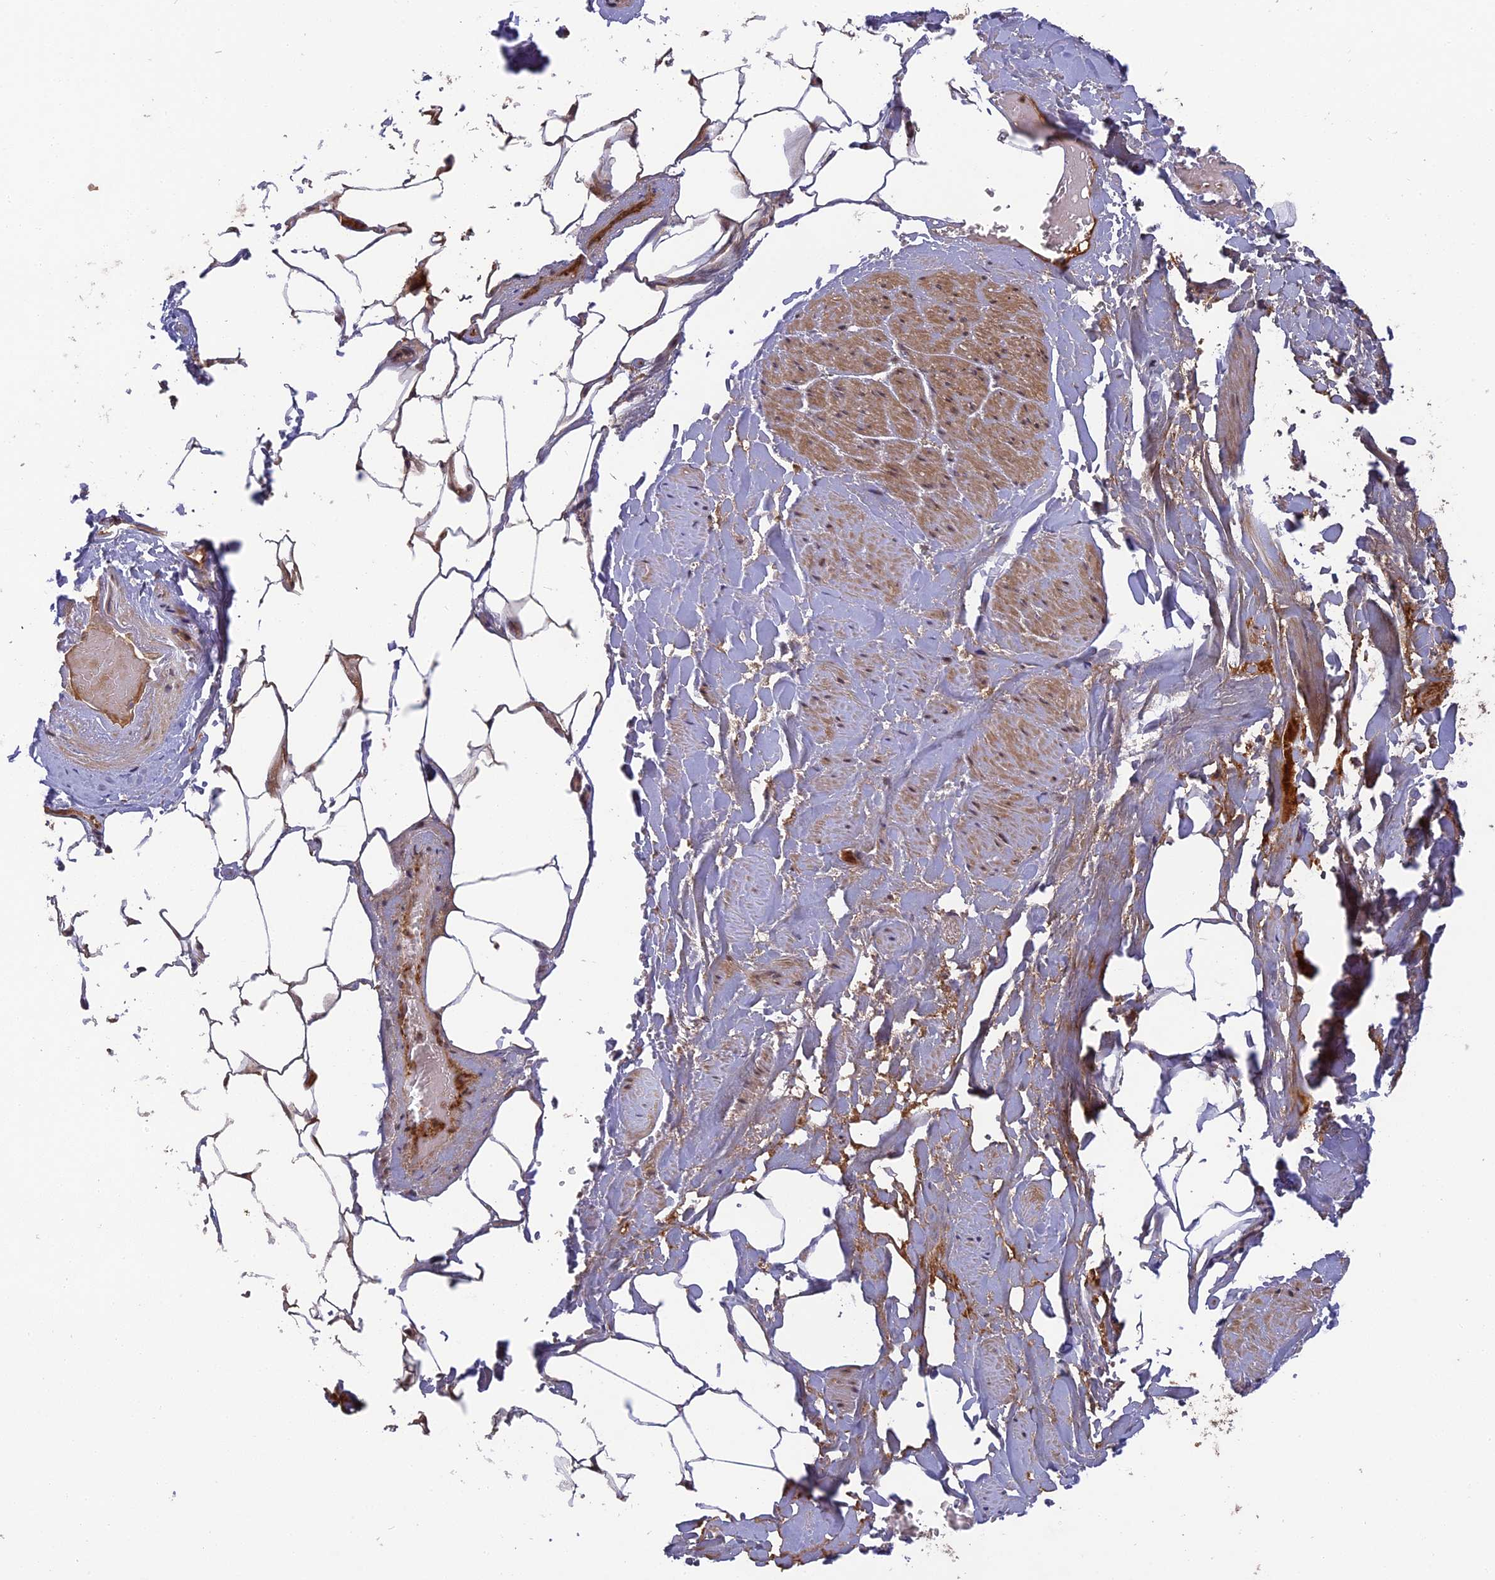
{"staining": {"intensity": "moderate", "quantity": ">75%", "location": "cytoplasmic/membranous"}, "tissue": "adipose tissue", "cell_type": "Adipocytes", "image_type": "normal", "snomed": [{"axis": "morphology", "description": "Normal tissue, NOS"}, {"axis": "morphology", "description": "Adenocarcinoma, Low grade"}, {"axis": "topography", "description": "Prostate"}, {"axis": "topography", "description": "Peripheral nerve tissue"}], "caption": "Adipose tissue stained with immunohistochemistry demonstrates moderate cytoplasmic/membranous positivity in approximately >75% of adipocytes.", "gene": "TMUB2", "patient": {"sex": "male", "age": 63}}